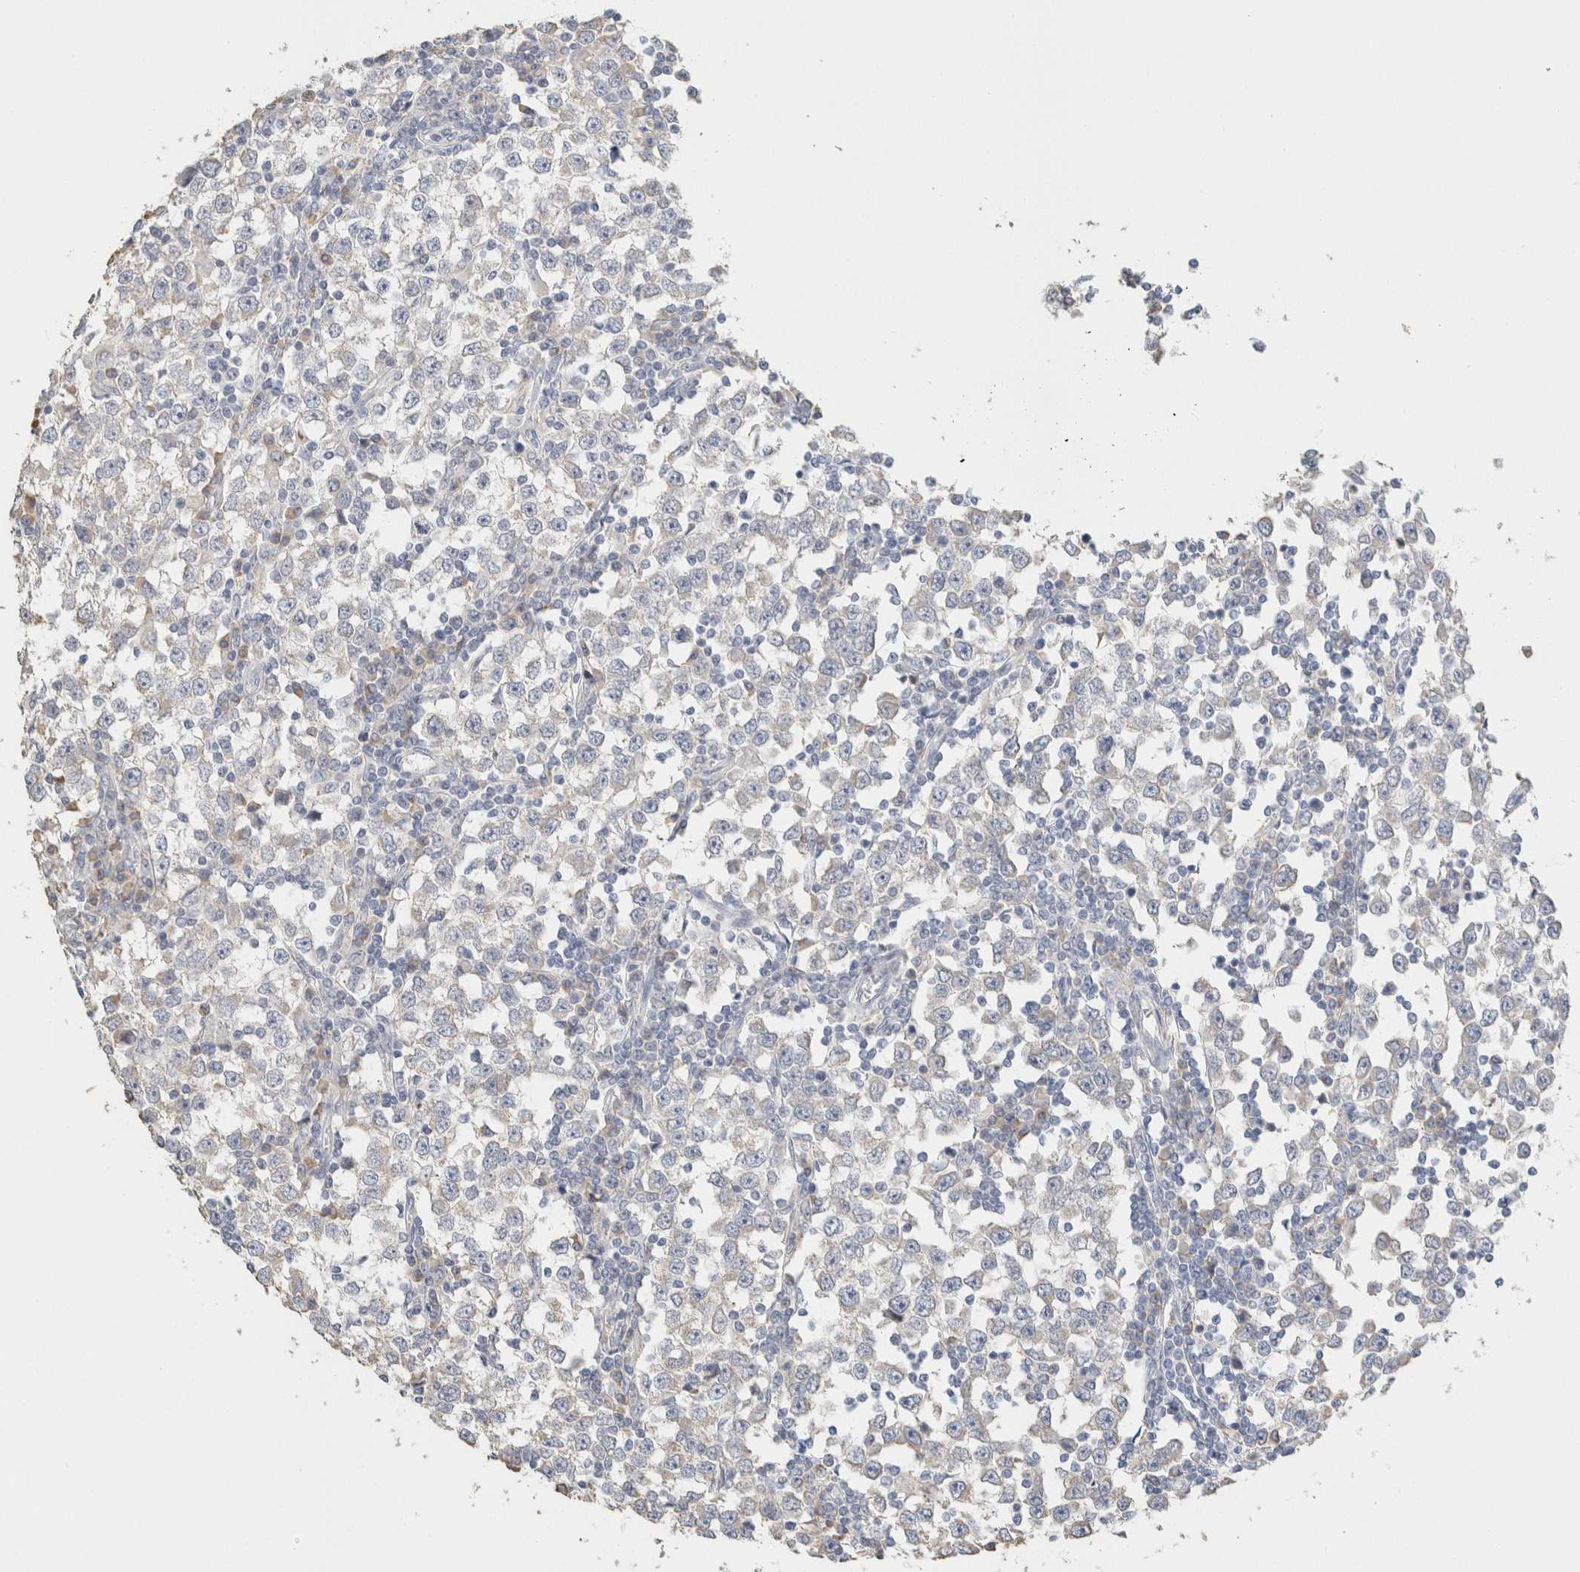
{"staining": {"intensity": "negative", "quantity": "none", "location": "none"}, "tissue": "testis cancer", "cell_type": "Tumor cells", "image_type": "cancer", "snomed": [{"axis": "morphology", "description": "Seminoma, NOS"}, {"axis": "topography", "description": "Testis"}], "caption": "High power microscopy micrograph of an IHC histopathology image of testis cancer, revealing no significant staining in tumor cells. (DAB (3,3'-diaminobenzidine) immunohistochemistry (IHC) visualized using brightfield microscopy, high magnification).", "gene": "NEFM", "patient": {"sex": "male", "age": 65}}